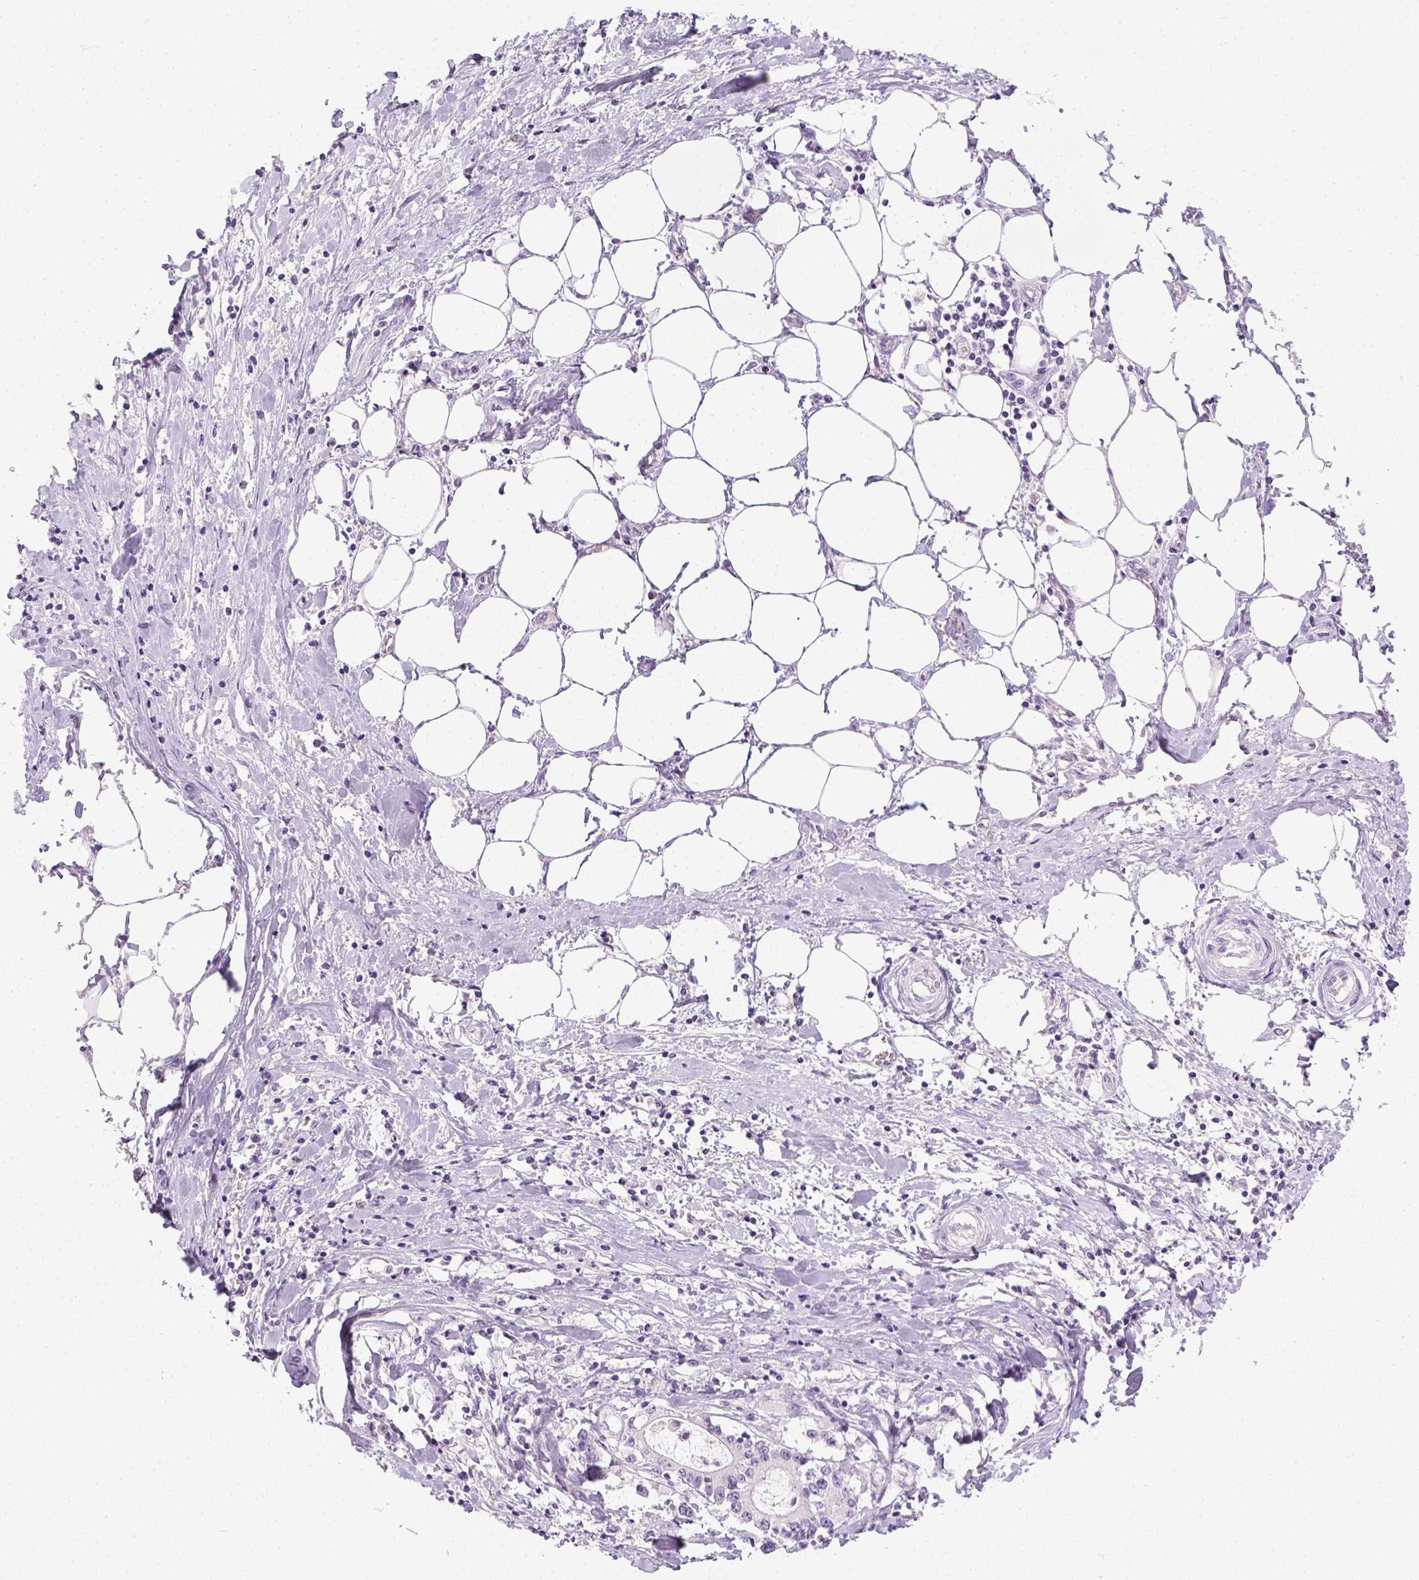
{"staining": {"intensity": "negative", "quantity": "none", "location": "none"}, "tissue": "stomach cancer", "cell_type": "Tumor cells", "image_type": "cancer", "snomed": [{"axis": "morphology", "description": "Adenocarcinoma, NOS"}, {"axis": "topography", "description": "Stomach, upper"}], "caption": "Protein analysis of stomach adenocarcinoma reveals no significant positivity in tumor cells. The staining was performed using DAB to visualize the protein expression in brown, while the nuclei were stained in blue with hematoxylin (Magnification: 20x).", "gene": "LGSN", "patient": {"sex": "male", "age": 68}}